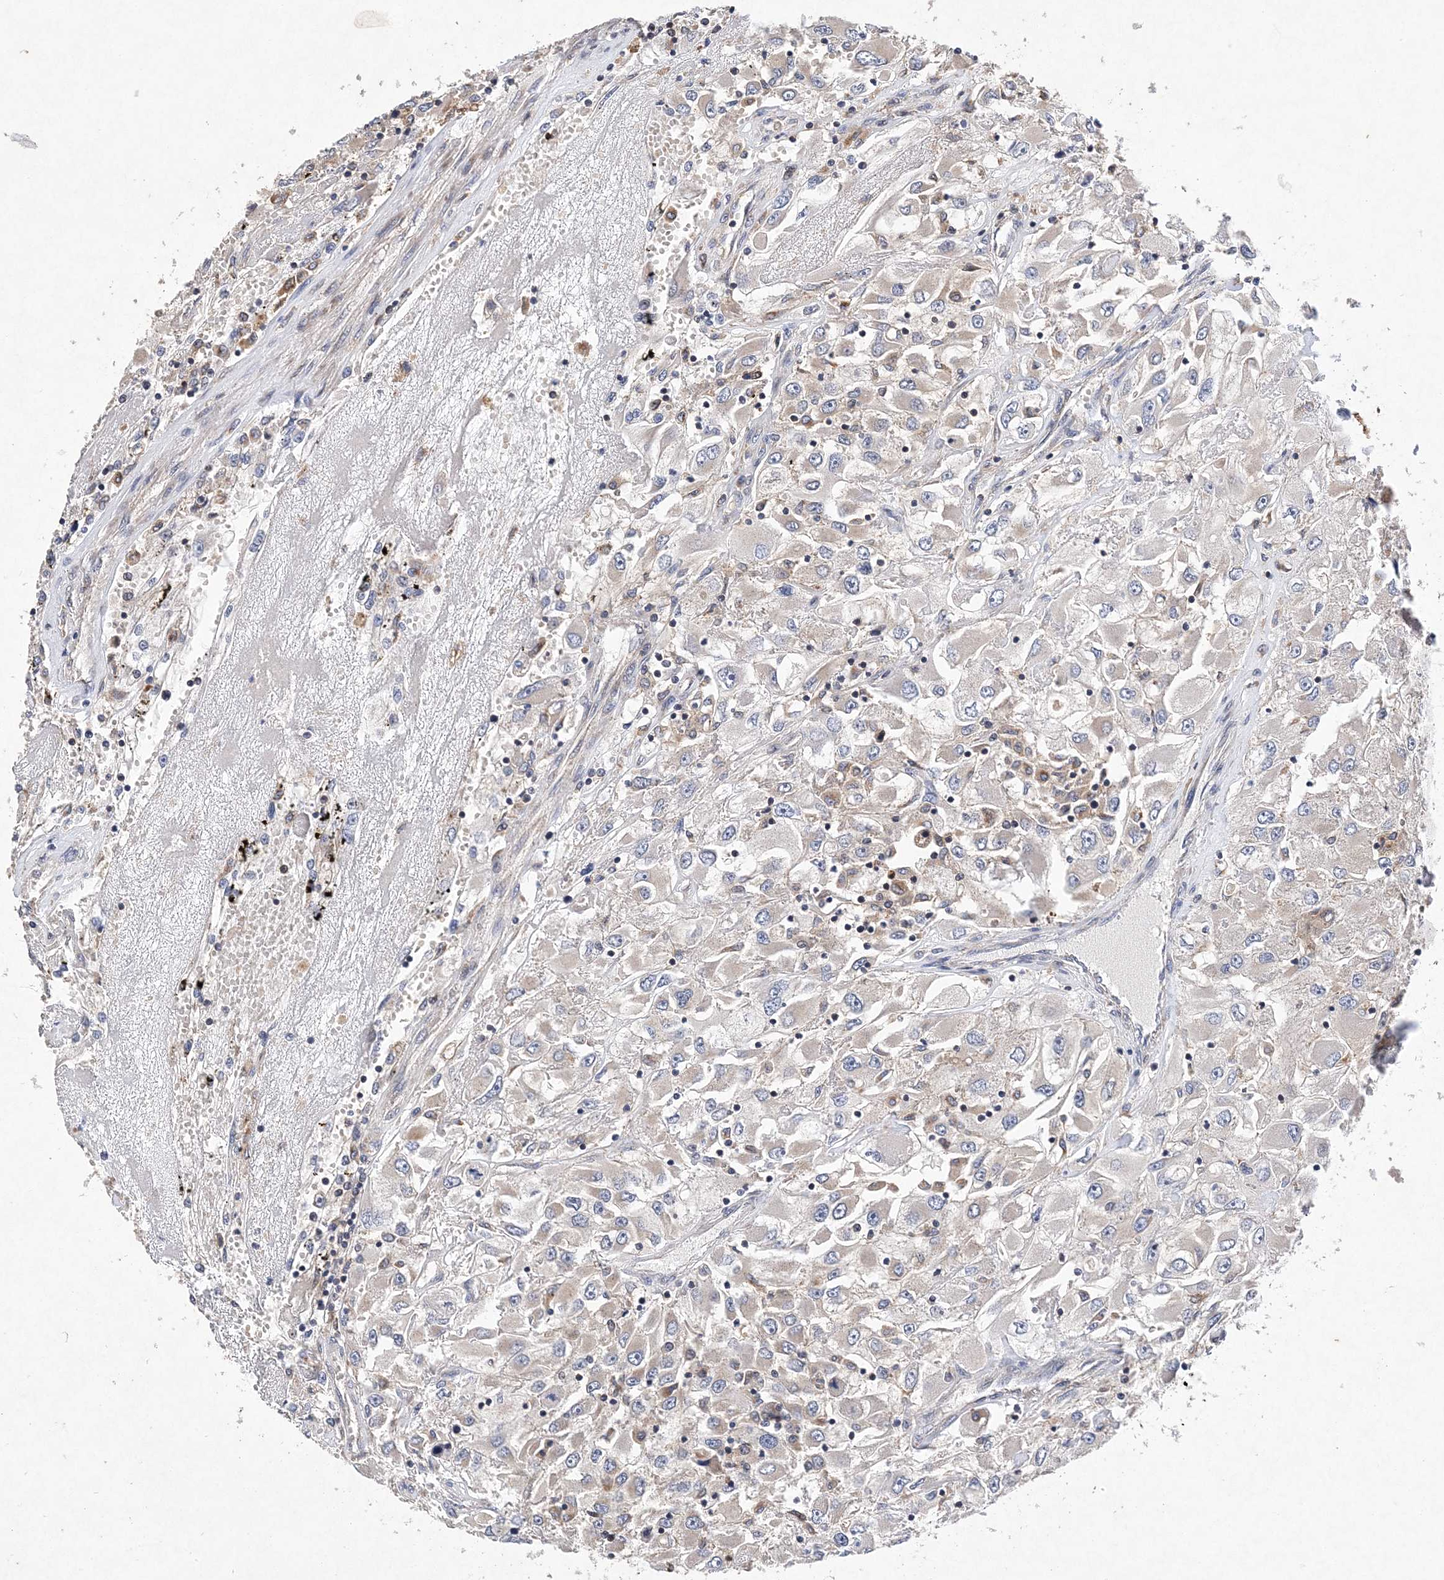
{"staining": {"intensity": "negative", "quantity": "none", "location": "none"}, "tissue": "renal cancer", "cell_type": "Tumor cells", "image_type": "cancer", "snomed": [{"axis": "morphology", "description": "Adenocarcinoma, NOS"}, {"axis": "topography", "description": "Kidney"}], "caption": "DAB (3,3'-diaminobenzidine) immunohistochemical staining of adenocarcinoma (renal) displays no significant staining in tumor cells.", "gene": "PROSER1", "patient": {"sex": "female", "age": 52}}